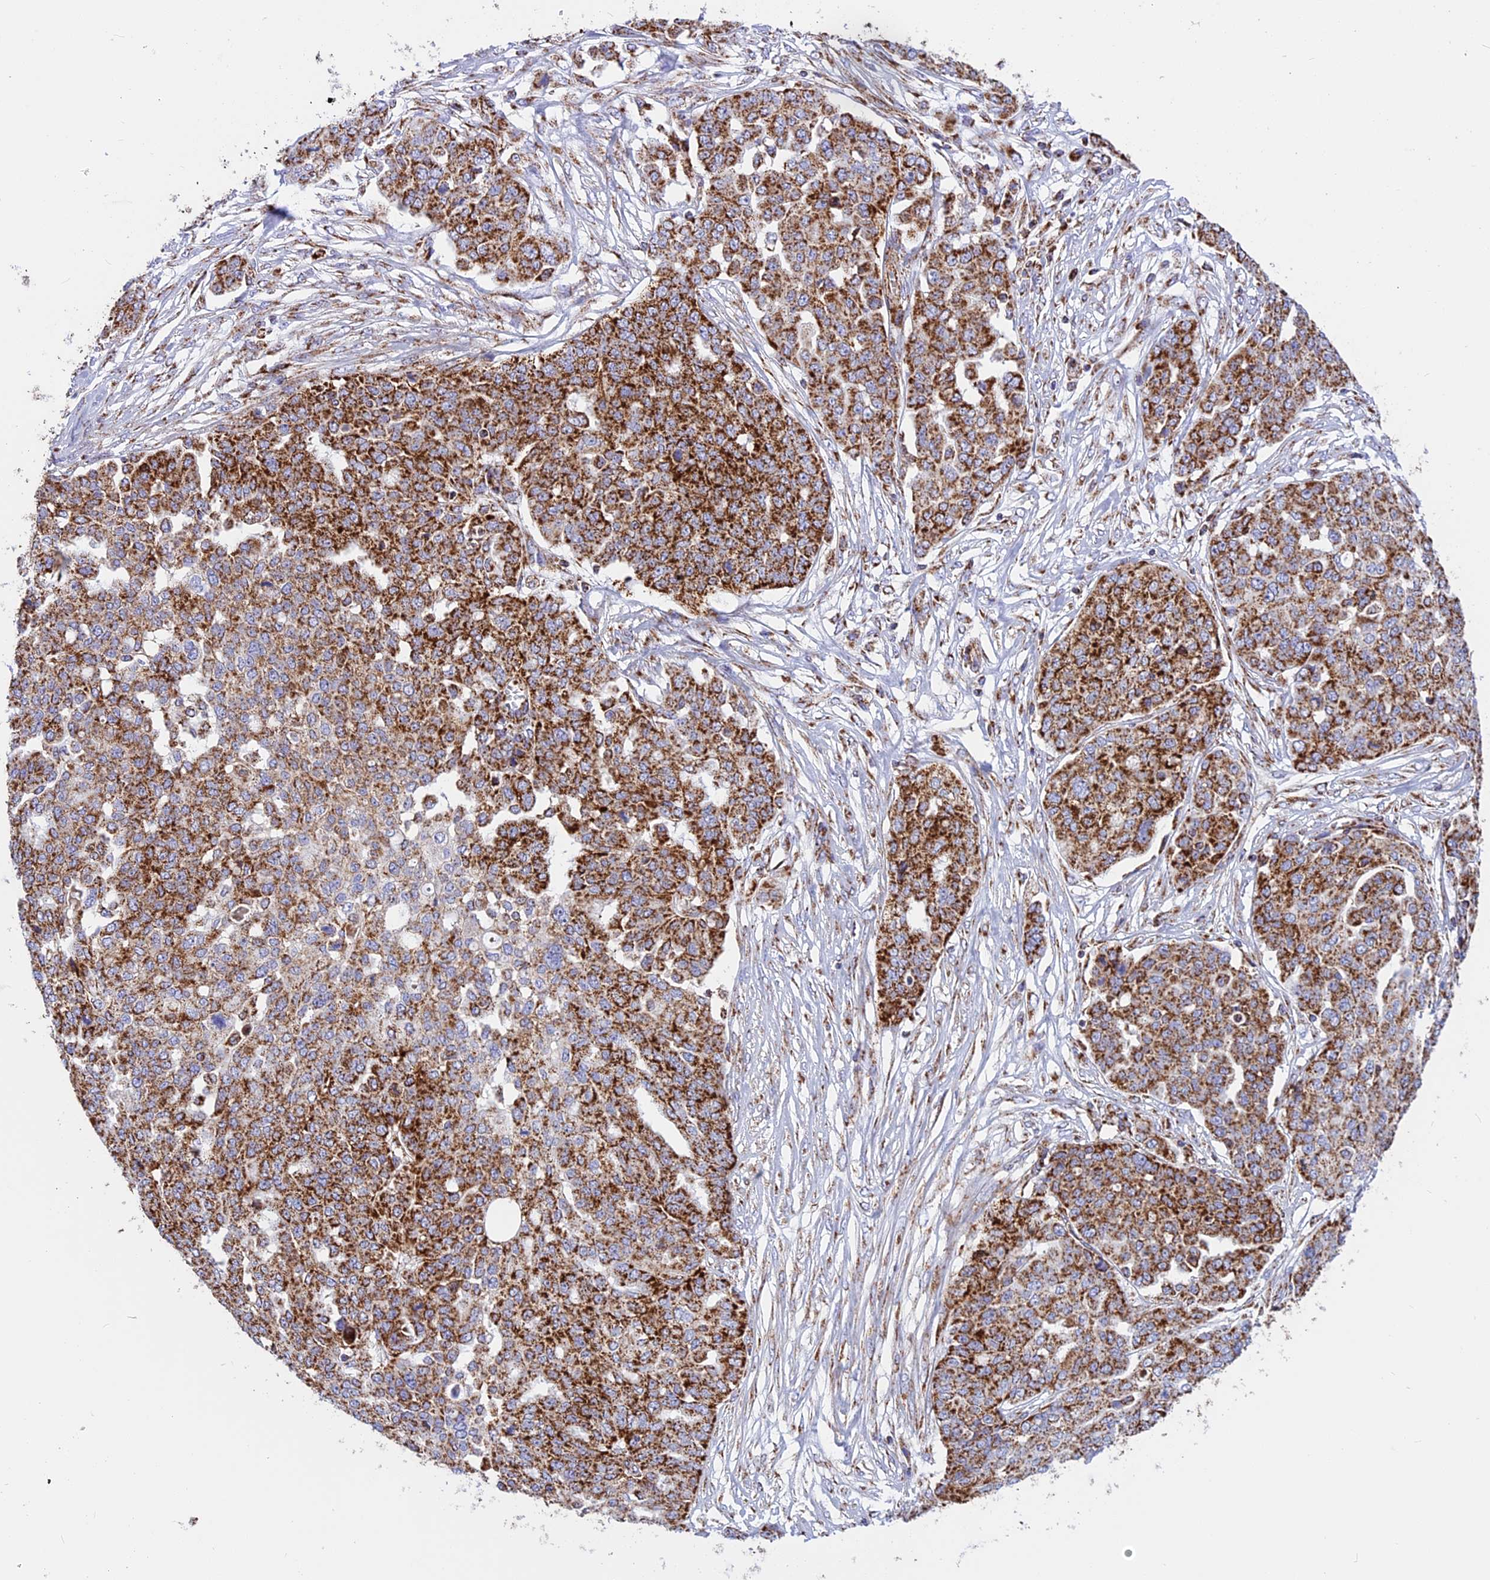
{"staining": {"intensity": "strong", "quantity": "25%-75%", "location": "cytoplasmic/membranous"}, "tissue": "ovarian cancer", "cell_type": "Tumor cells", "image_type": "cancer", "snomed": [{"axis": "morphology", "description": "Cystadenocarcinoma, serous, NOS"}, {"axis": "topography", "description": "Soft tissue"}, {"axis": "topography", "description": "Ovary"}], "caption": "Strong cytoplasmic/membranous staining for a protein is seen in approximately 25%-75% of tumor cells of serous cystadenocarcinoma (ovarian) using immunohistochemistry.", "gene": "UQCRB", "patient": {"sex": "female", "age": 57}}